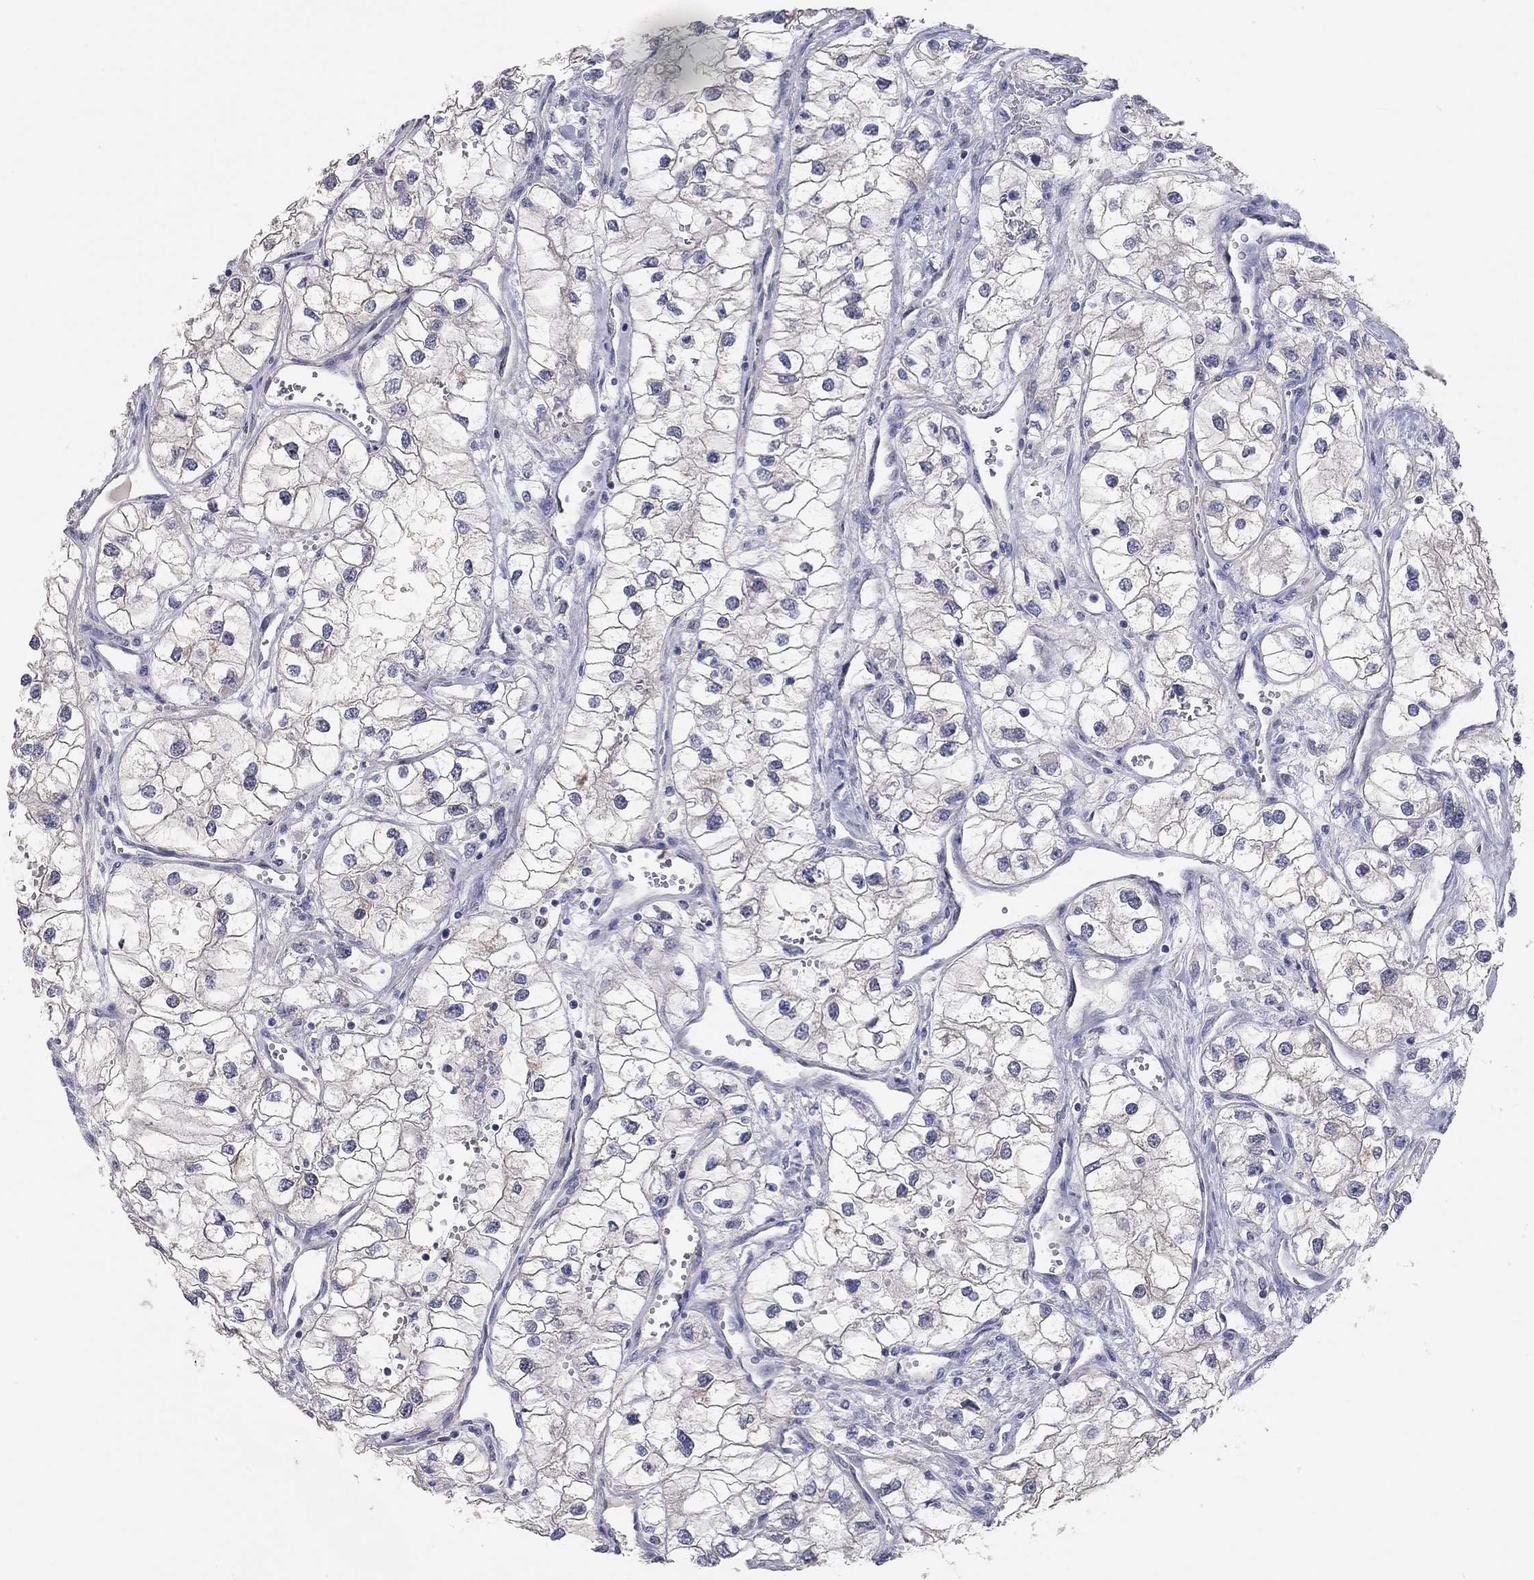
{"staining": {"intensity": "negative", "quantity": "none", "location": "none"}, "tissue": "renal cancer", "cell_type": "Tumor cells", "image_type": "cancer", "snomed": [{"axis": "morphology", "description": "Adenocarcinoma, NOS"}, {"axis": "topography", "description": "Kidney"}], "caption": "The micrograph reveals no significant positivity in tumor cells of adenocarcinoma (renal).", "gene": "PAPSS2", "patient": {"sex": "male", "age": 59}}